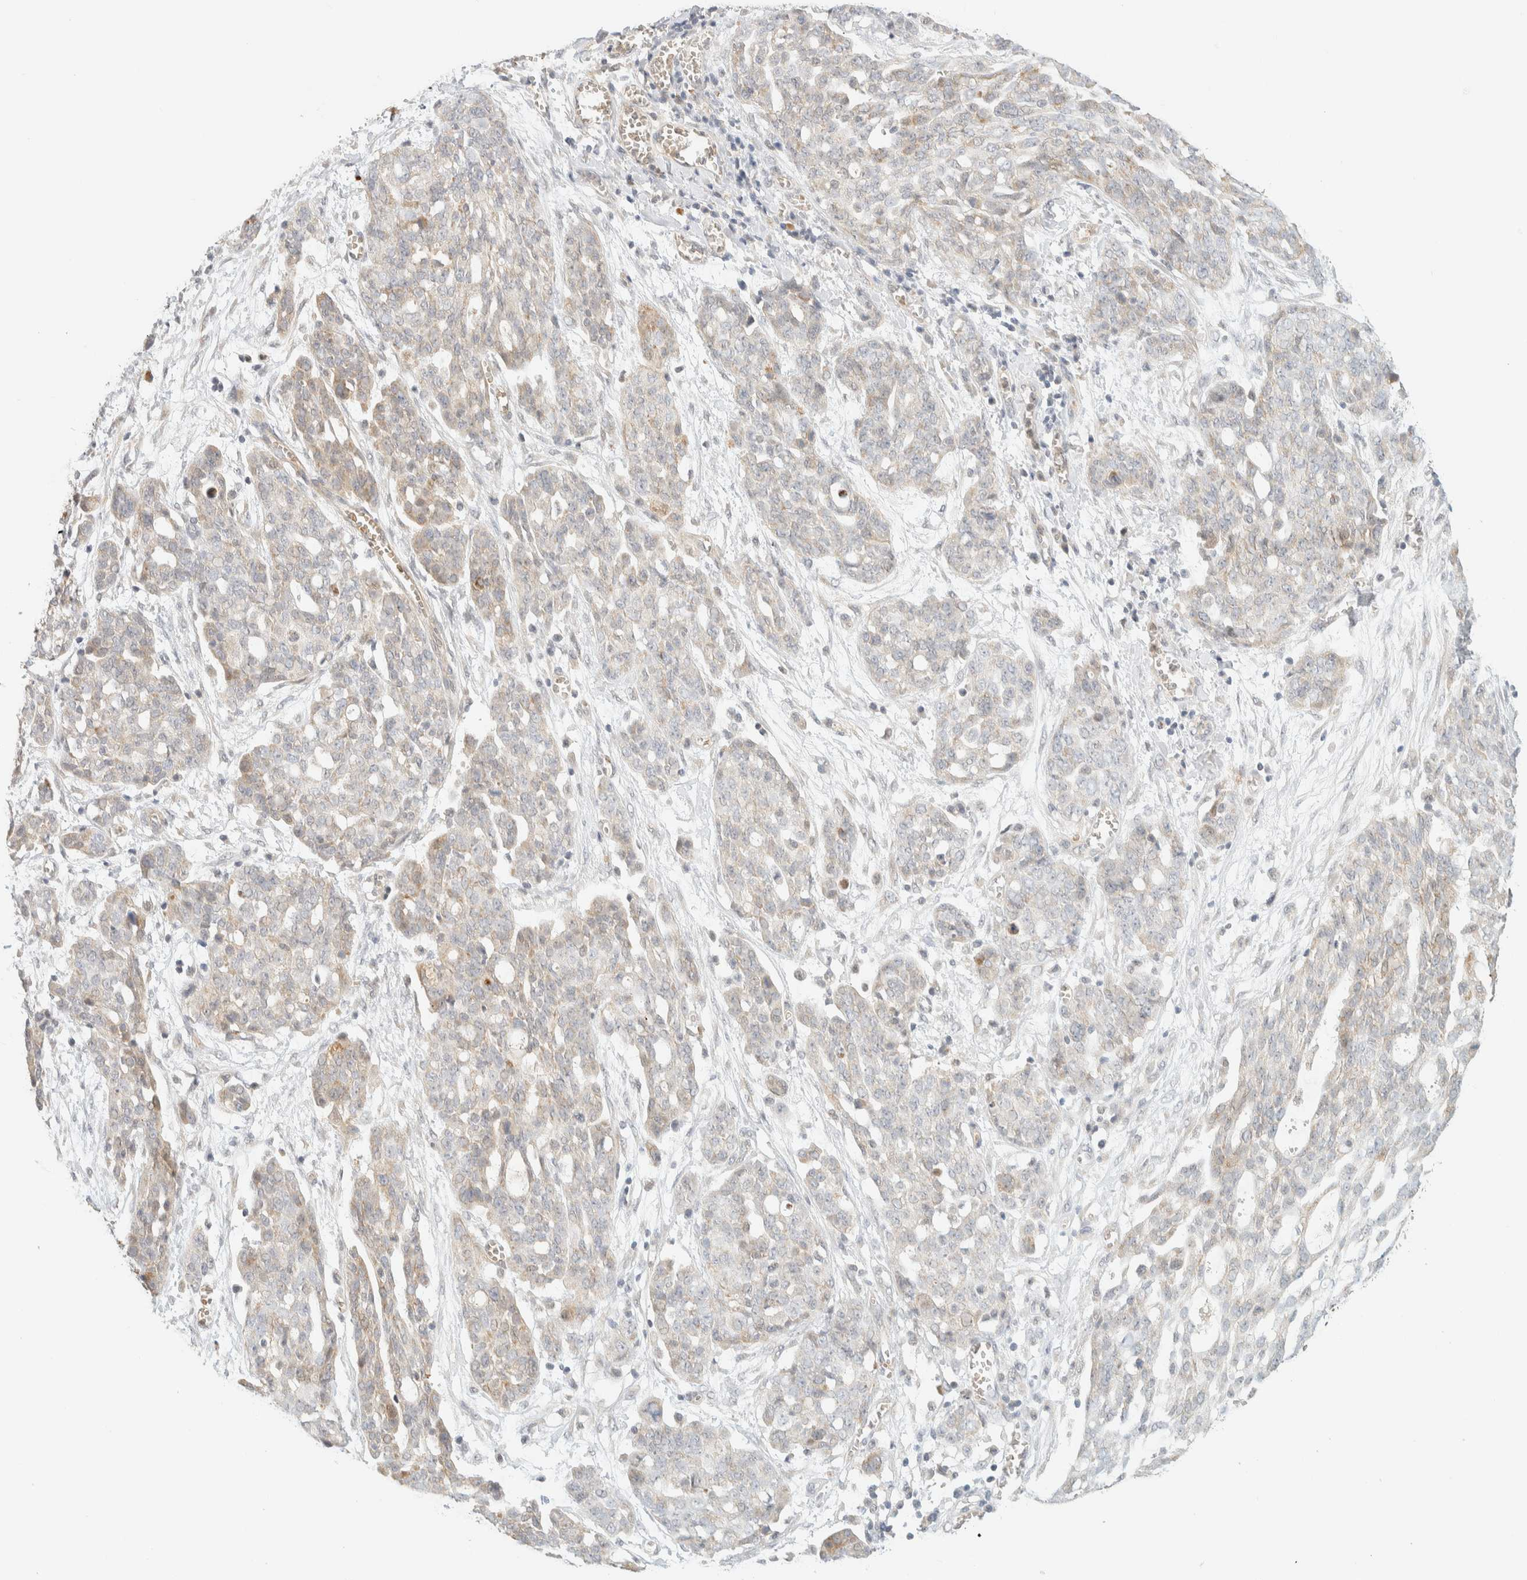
{"staining": {"intensity": "weak", "quantity": "<25%", "location": "cytoplasmic/membranous"}, "tissue": "ovarian cancer", "cell_type": "Tumor cells", "image_type": "cancer", "snomed": [{"axis": "morphology", "description": "Cystadenocarcinoma, serous, NOS"}, {"axis": "topography", "description": "Soft tissue"}, {"axis": "topography", "description": "Ovary"}], "caption": "Tumor cells show no significant protein expression in ovarian cancer (serous cystadenocarcinoma).", "gene": "TNK1", "patient": {"sex": "female", "age": 57}}